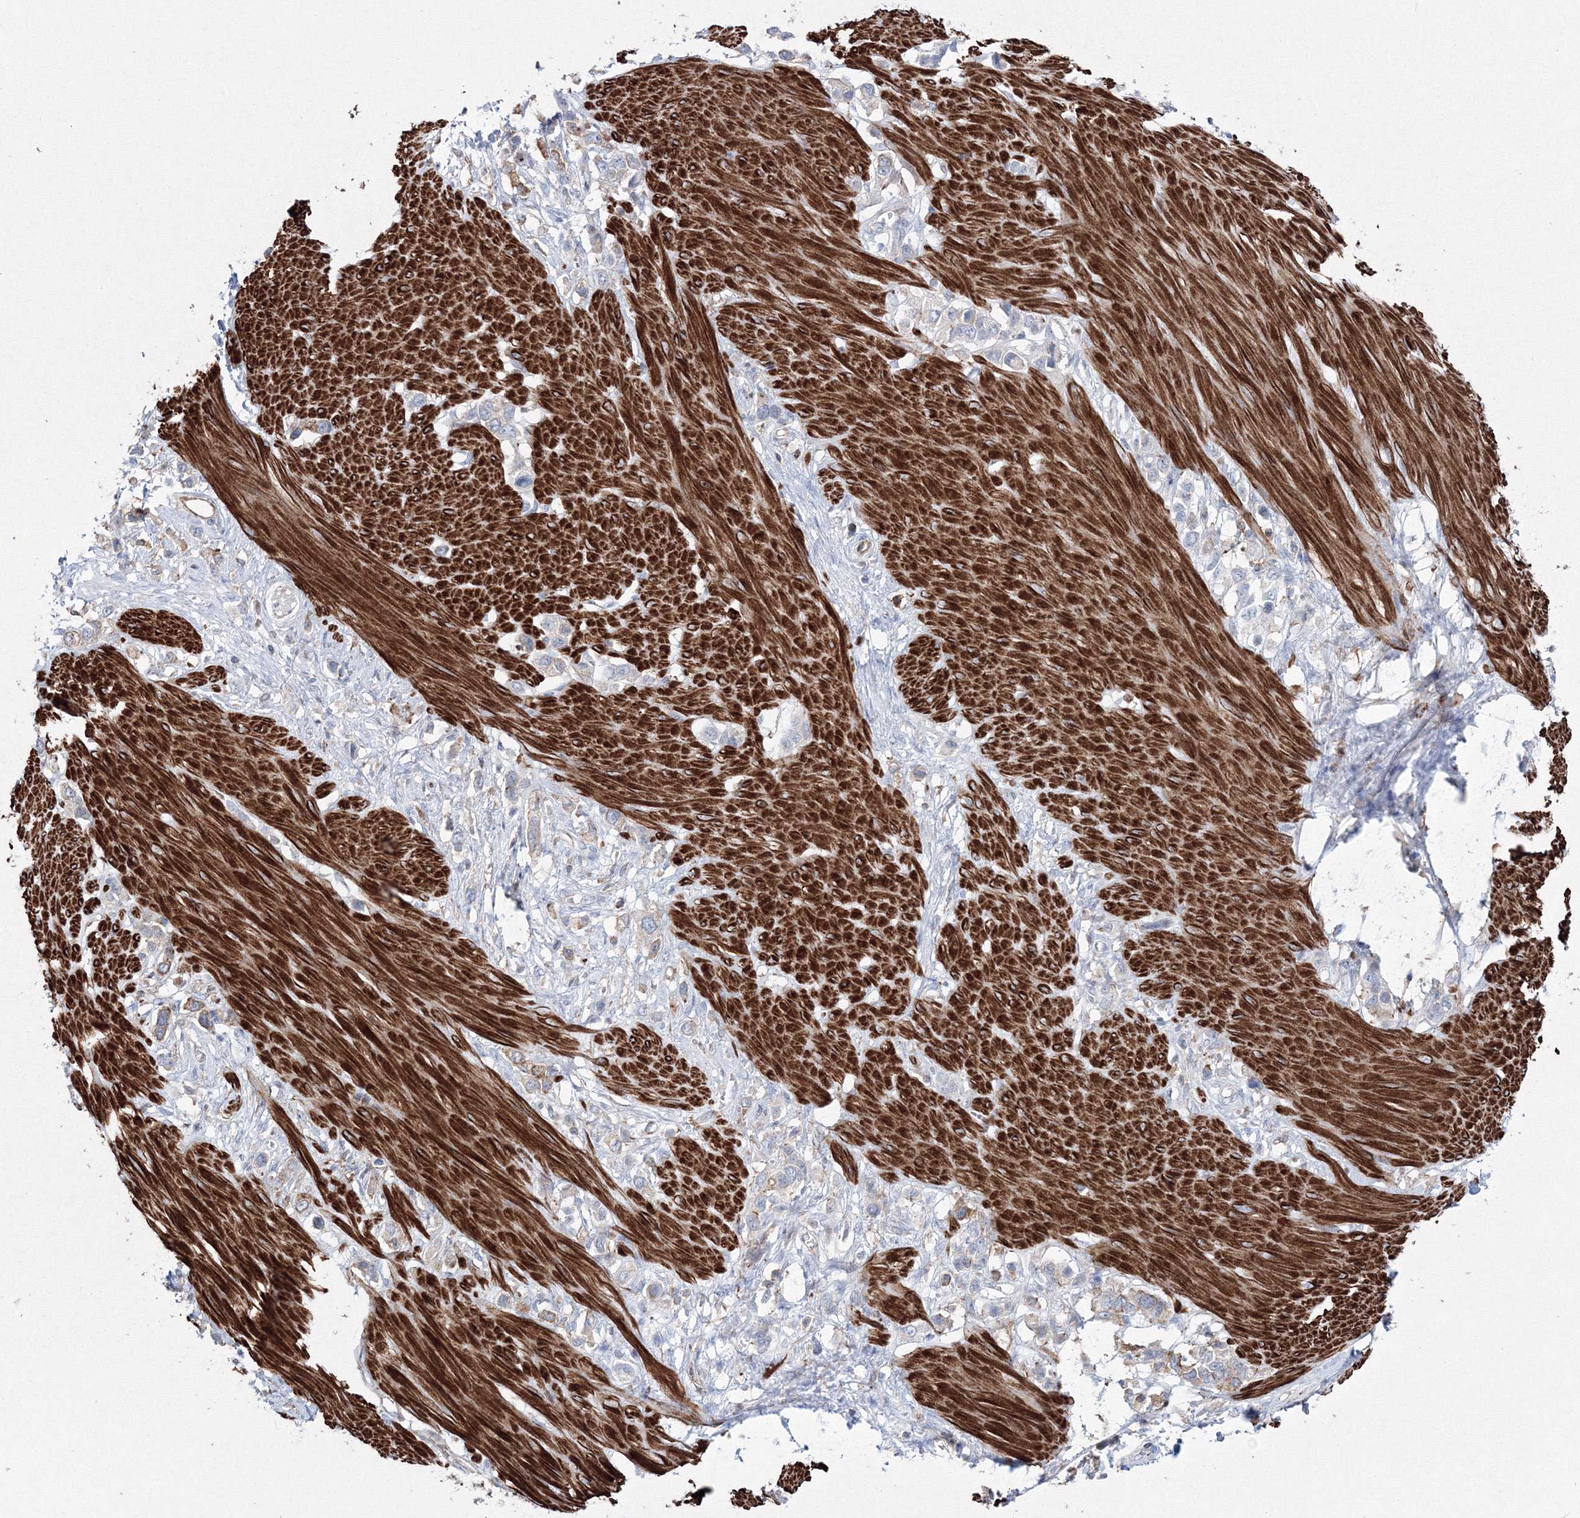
{"staining": {"intensity": "negative", "quantity": "none", "location": "none"}, "tissue": "stomach cancer", "cell_type": "Tumor cells", "image_type": "cancer", "snomed": [{"axis": "morphology", "description": "Adenocarcinoma, NOS"}, {"axis": "topography", "description": "Stomach"}], "caption": "The photomicrograph reveals no significant positivity in tumor cells of stomach cancer (adenocarcinoma).", "gene": "GPR82", "patient": {"sex": "female", "age": 65}}